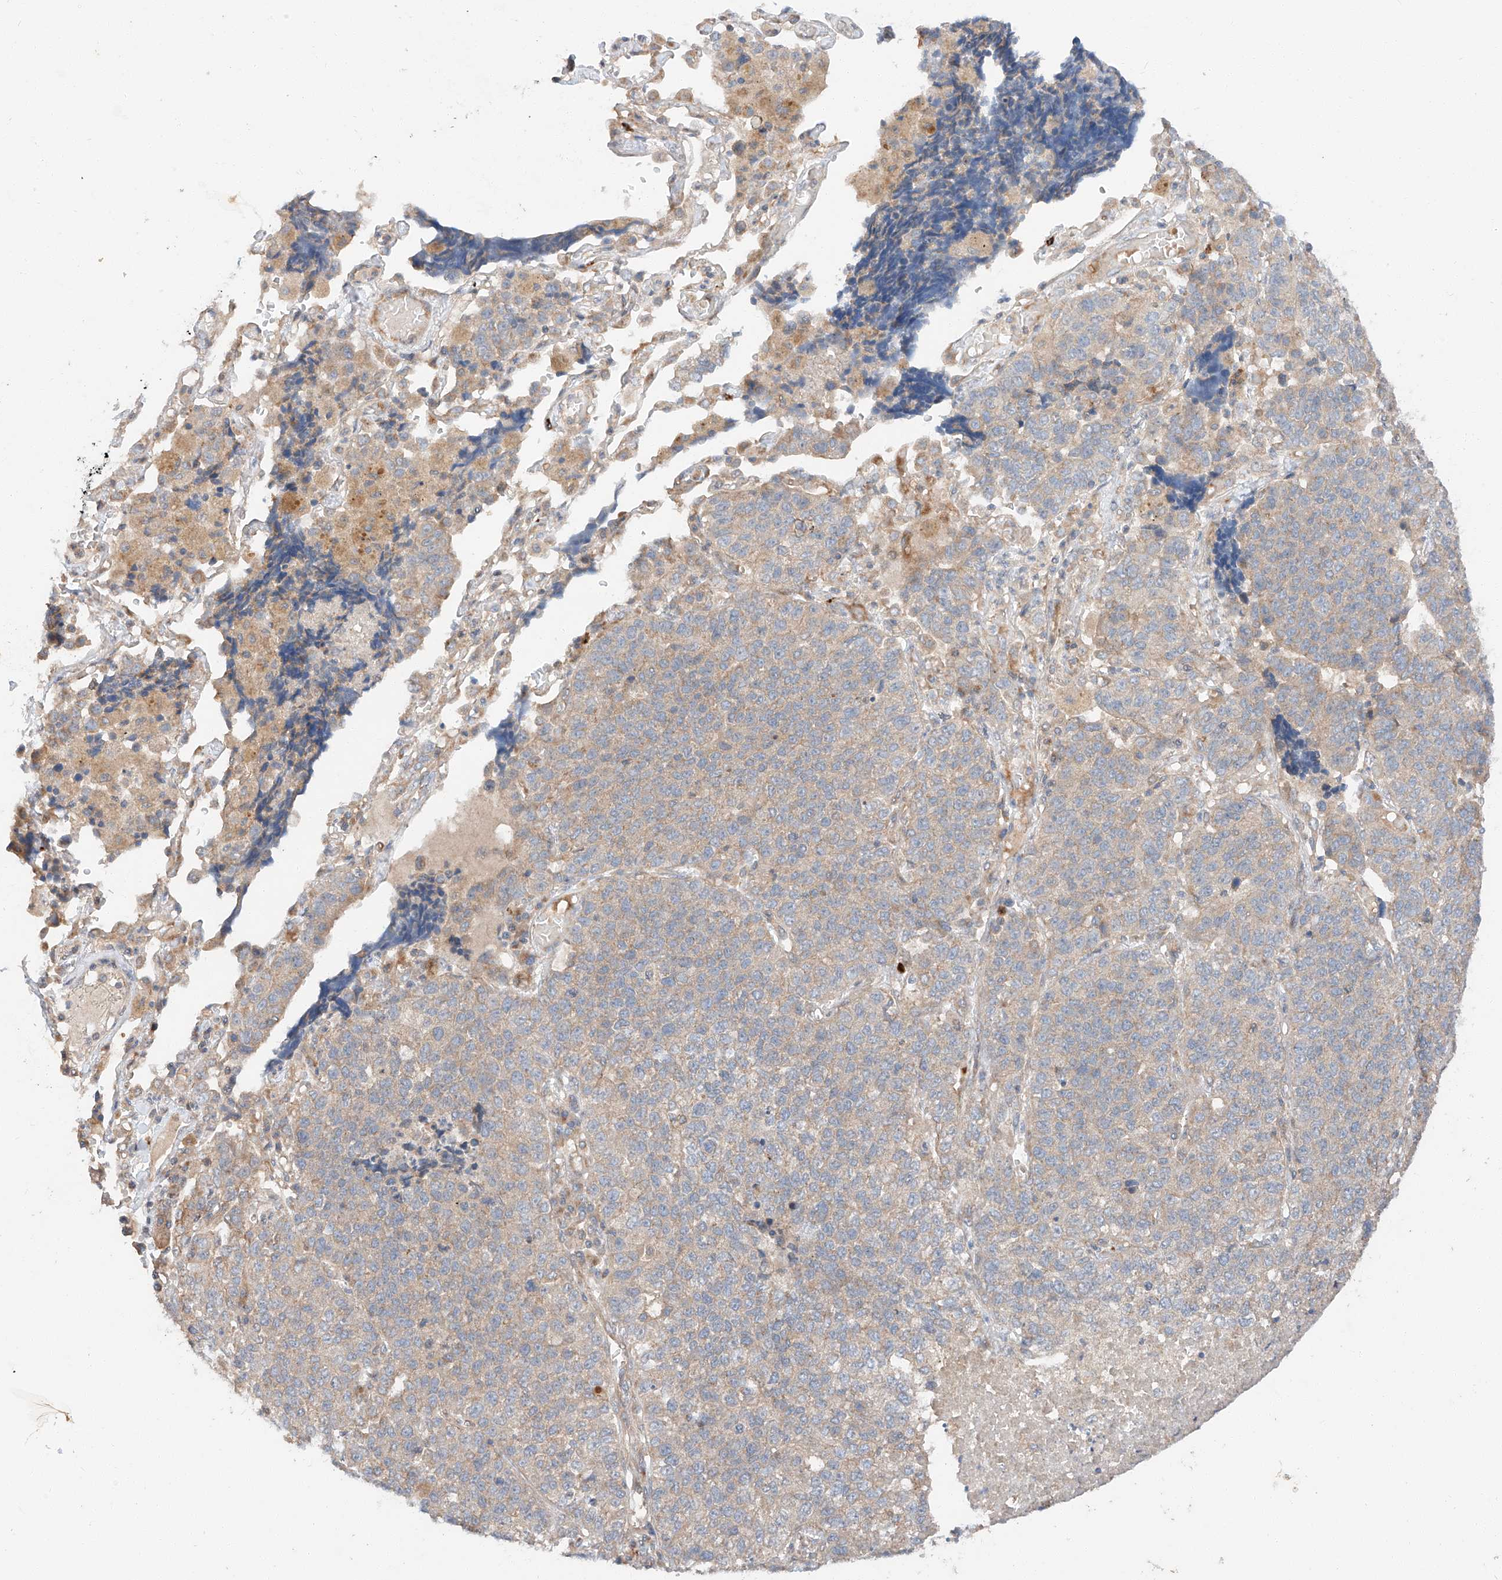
{"staining": {"intensity": "weak", "quantity": "25%-75%", "location": "cytoplasmic/membranous"}, "tissue": "lung cancer", "cell_type": "Tumor cells", "image_type": "cancer", "snomed": [{"axis": "morphology", "description": "Adenocarcinoma, NOS"}, {"axis": "topography", "description": "Lung"}], "caption": "IHC of lung adenocarcinoma shows low levels of weak cytoplasmic/membranous expression in about 25%-75% of tumor cells. Immunohistochemistry (ihc) stains the protein in brown and the nuclei are stained blue.", "gene": "XPNPEP1", "patient": {"sex": "male", "age": 49}}